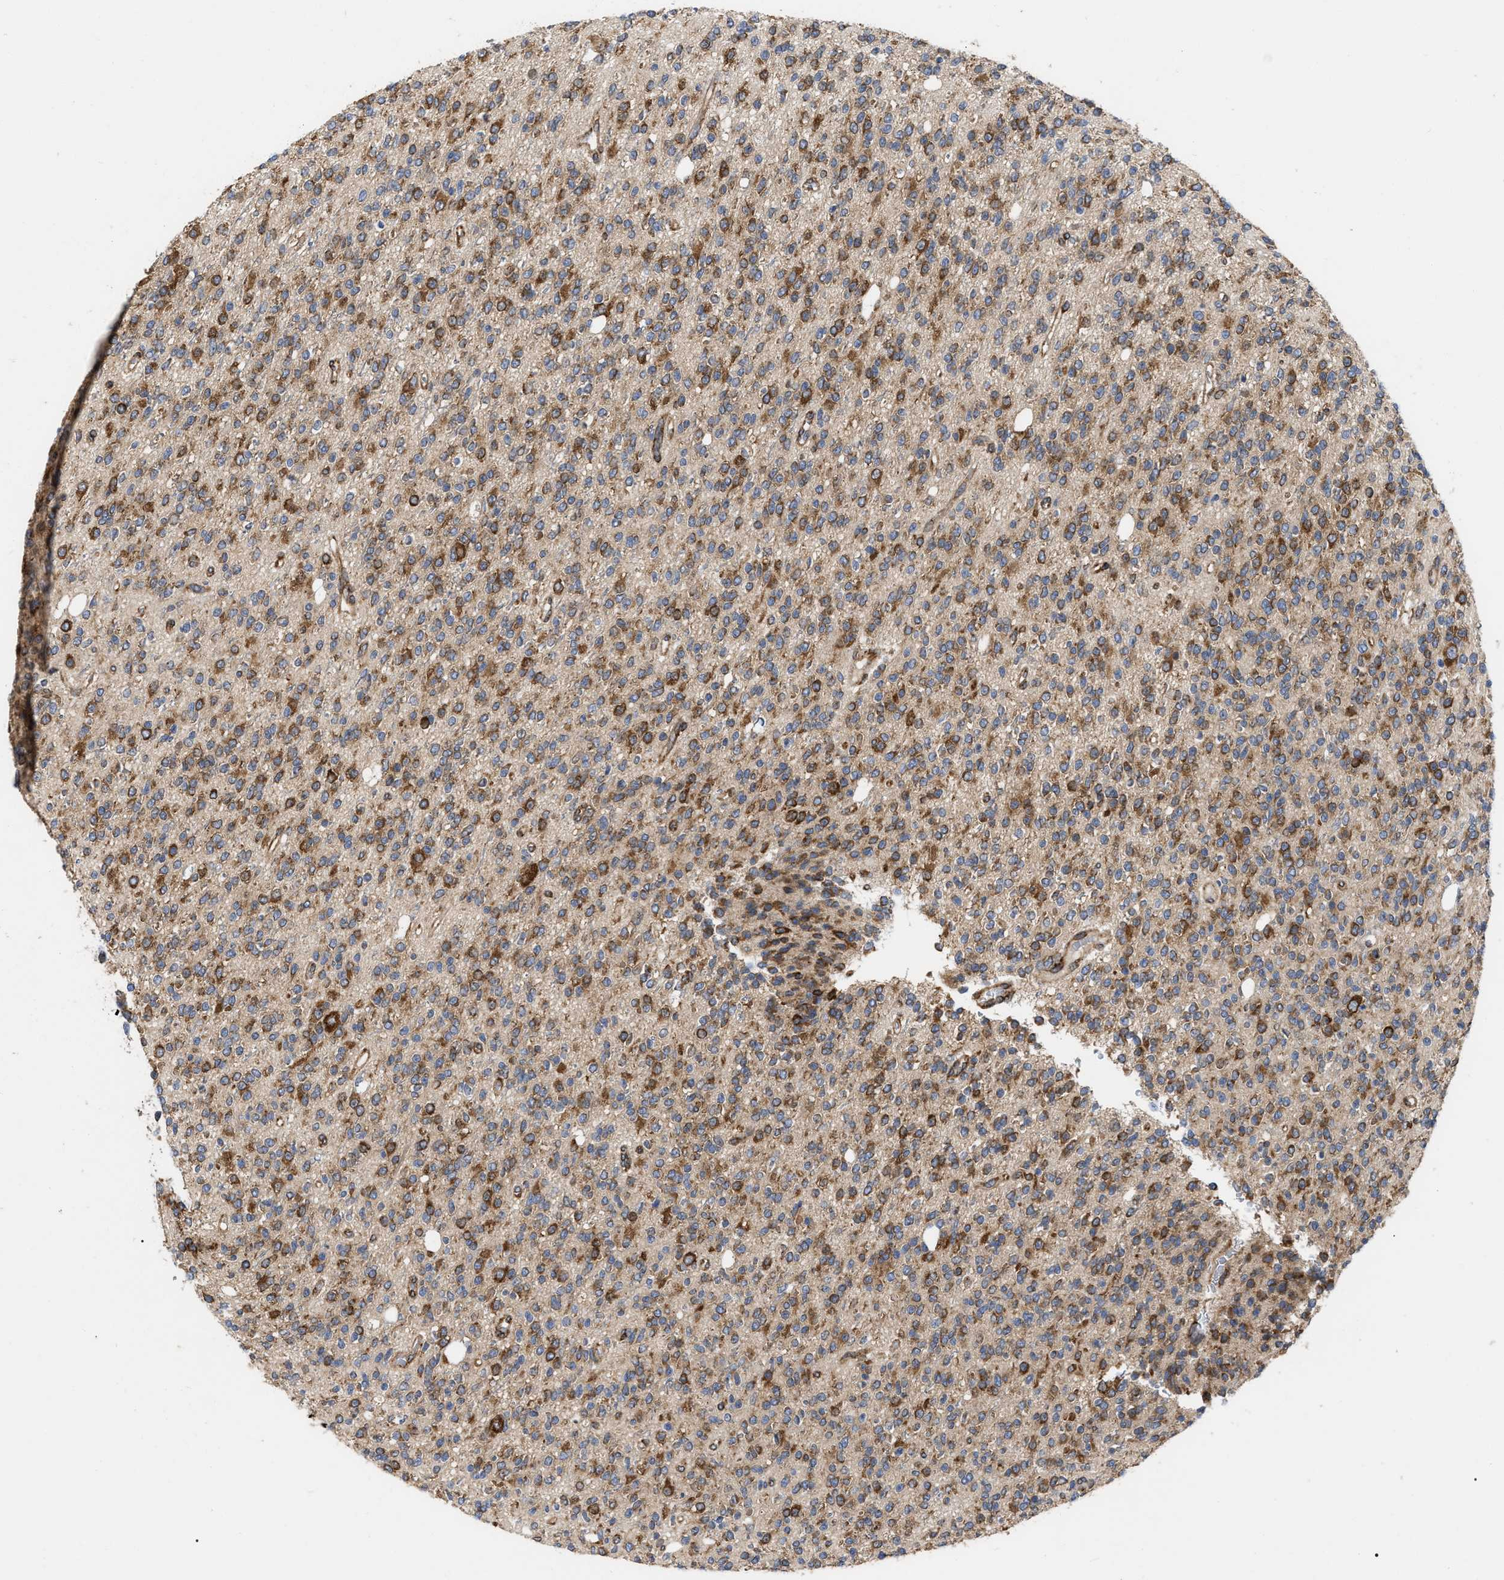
{"staining": {"intensity": "strong", "quantity": "25%-75%", "location": "cytoplasmic/membranous"}, "tissue": "glioma", "cell_type": "Tumor cells", "image_type": "cancer", "snomed": [{"axis": "morphology", "description": "Glioma, malignant, High grade"}, {"axis": "topography", "description": "Brain"}], "caption": "Glioma was stained to show a protein in brown. There is high levels of strong cytoplasmic/membranous staining in about 25%-75% of tumor cells.", "gene": "FAM120A", "patient": {"sex": "male", "age": 34}}